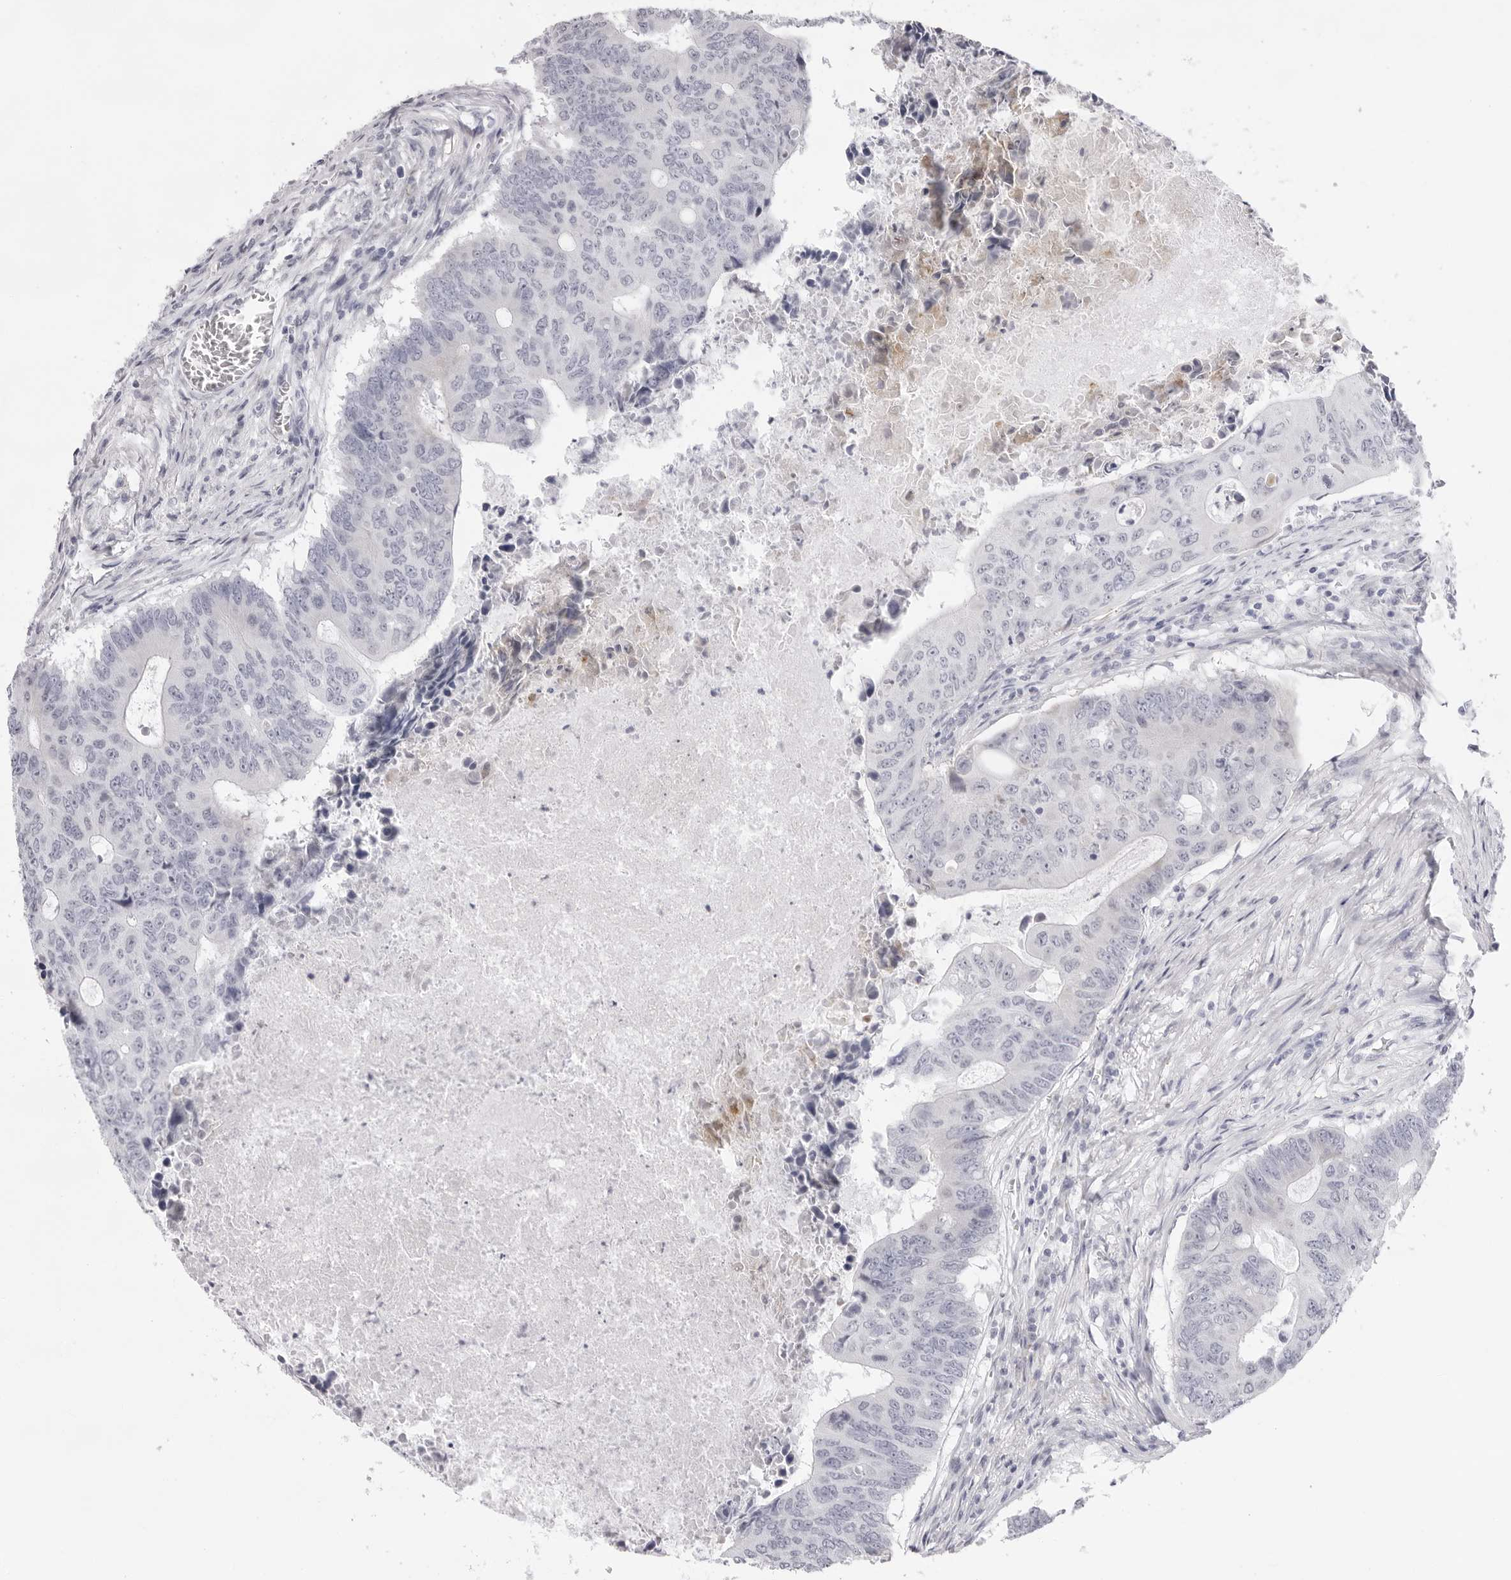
{"staining": {"intensity": "negative", "quantity": "none", "location": "none"}, "tissue": "colorectal cancer", "cell_type": "Tumor cells", "image_type": "cancer", "snomed": [{"axis": "morphology", "description": "Adenocarcinoma, NOS"}, {"axis": "topography", "description": "Colon"}], "caption": "An immunohistochemistry image of colorectal cancer is shown. There is no staining in tumor cells of colorectal cancer. Brightfield microscopy of immunohistochemistry (IHC) stained with DAB (3,3'-diaminobenzidine) (brown) and hematoxylin (blue), captured at high magnification.", "gene": "SMIM2", "patient": {"sex": "male", "age": 87}}